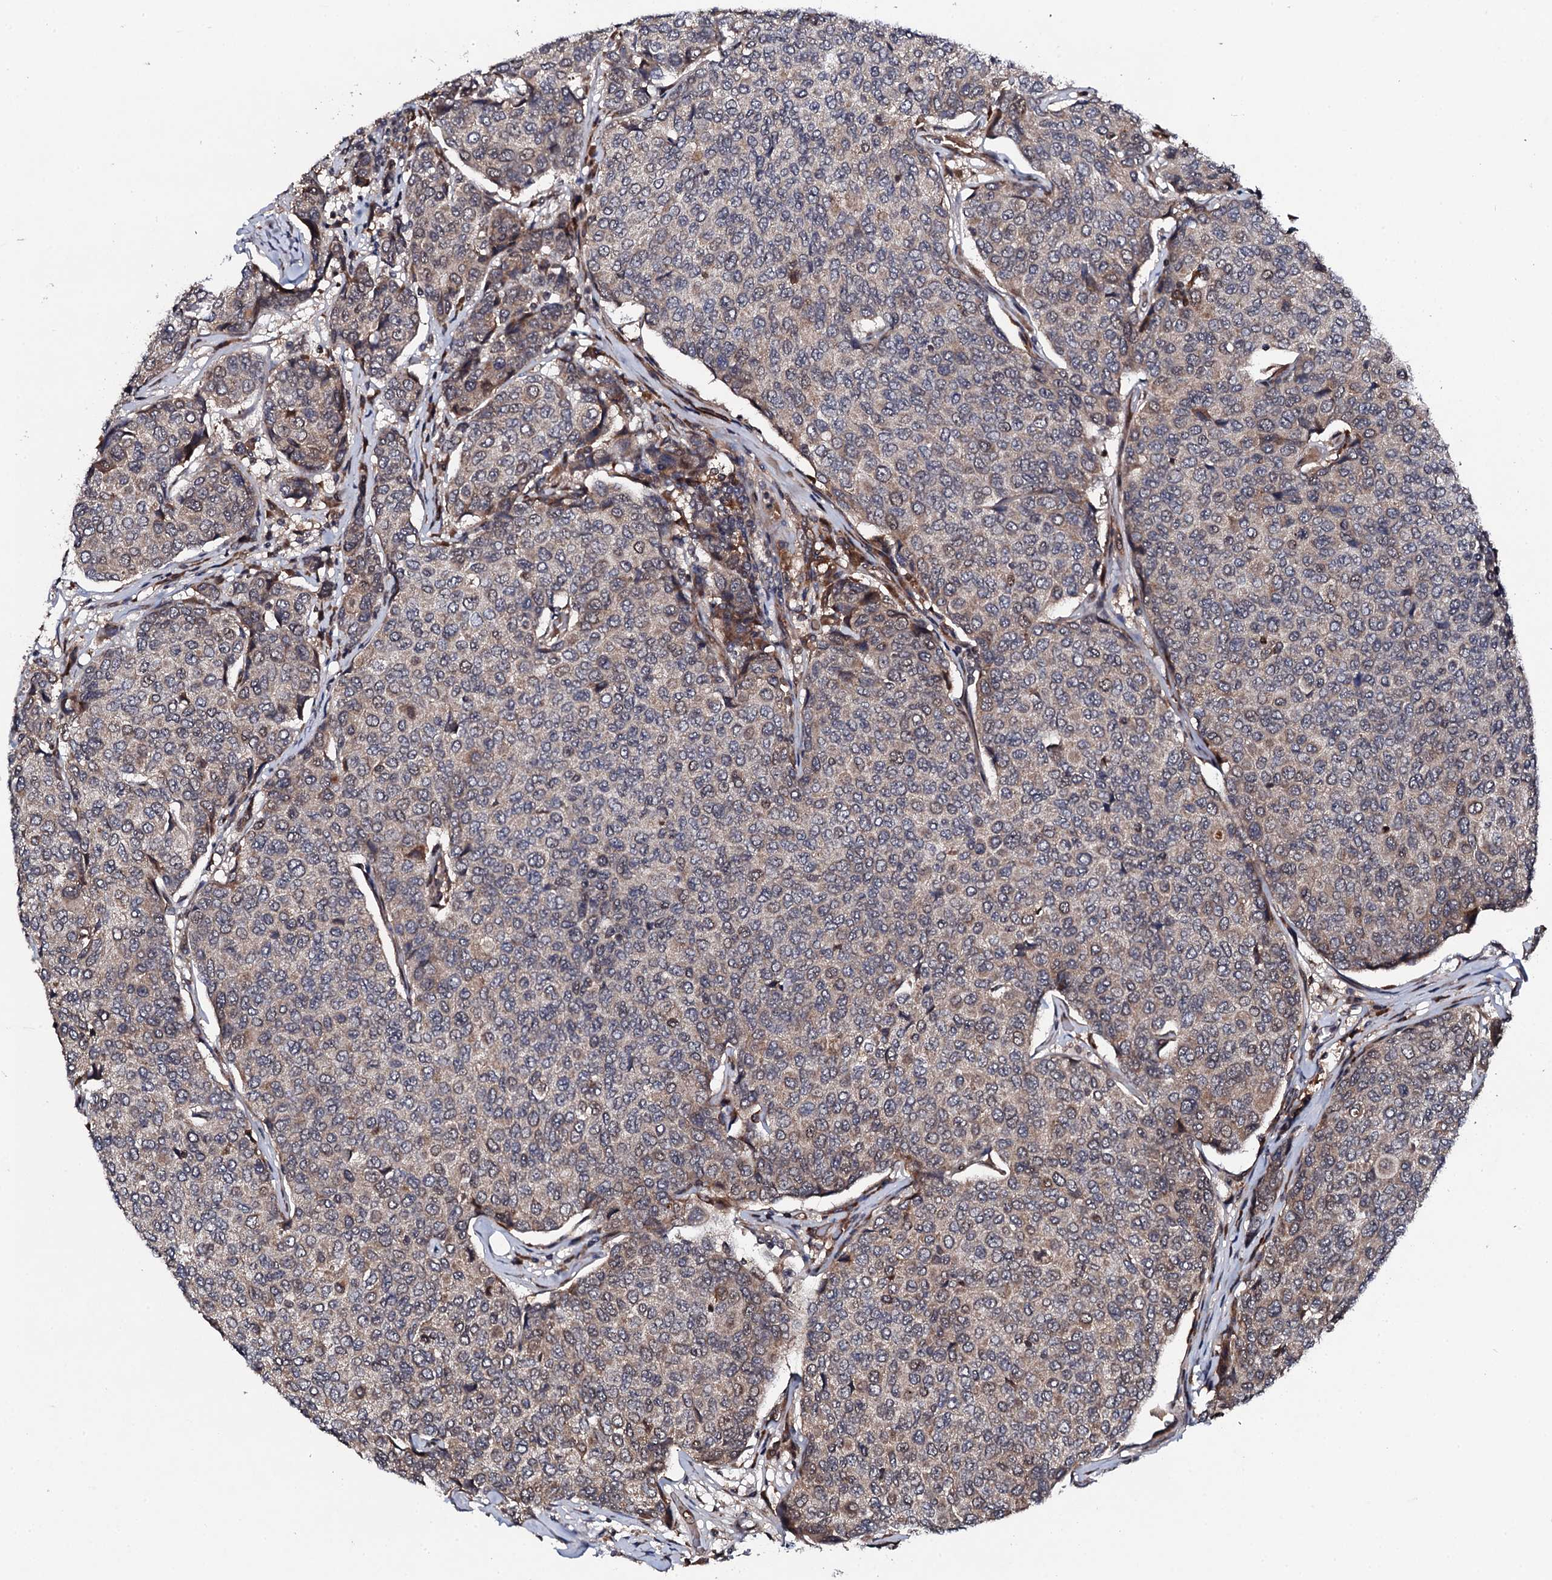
{"staining": {"intensity": "weak", "quantity": "25%-75%", "location": "cytoplasmic/membranous,nuclear"}, "tissue": "breast cancer", "cell_type": "Tumor cells", "image_type": "cancer", "snomed": [{"axis": "morphology", "description": "Duct carcinoma"}, {"axis": "topography", "description": "Breast"}], "caption": "Breast cancer (intraductal carcinoma) was stained to show a protein in brown. There is low levels of weak cytoplasmic/membranous and nuclear positivity in about 25%-75% of tumor cells.", "gene": "FAM111A", "patient": {"sex": "female", "age": 55}}